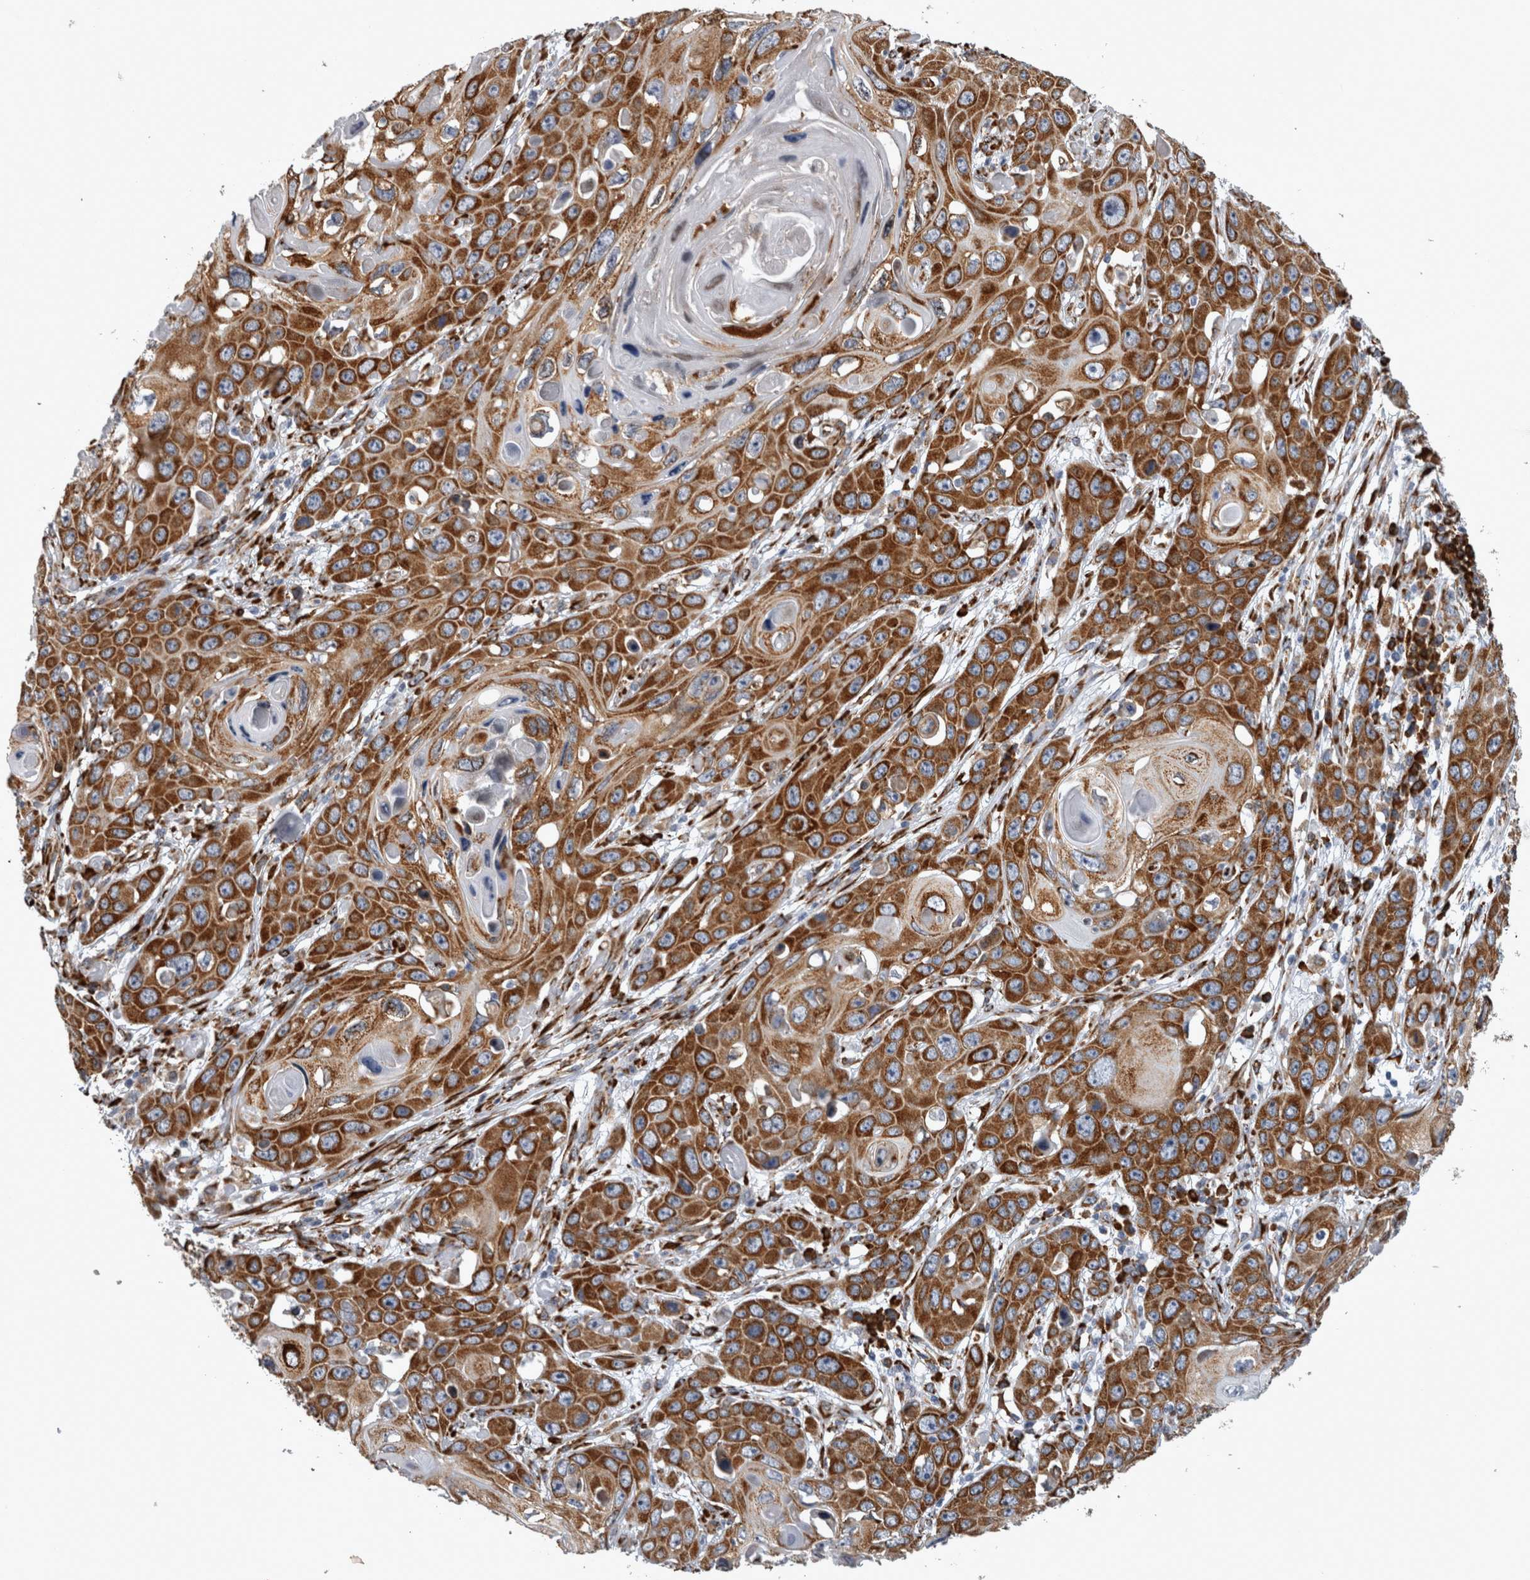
{"staining": {"intensity": "strong", "quantity": ">75%", "location": "cytoplasmic/membranous"}, "tissue": "skin cancer", "cell_type": "Tumor cells", "image_type": "cancer", "snomed": [{"axis": "morphology", "description": "Squamous cell carcinoma, NOS"}, {"axis": "topography", "description": "Skin"}], "caption": "Immunohistochemistry (IHC) (DAB (3,3'-diaminobenzidine)) staining of human skin squamous cell carcinoma shows strong cytoplasmic/membranous protein positivity in about >75% of tumor cells.", "gene": "FHIP2B", "patient": {"sex": "male", "age": 55}}